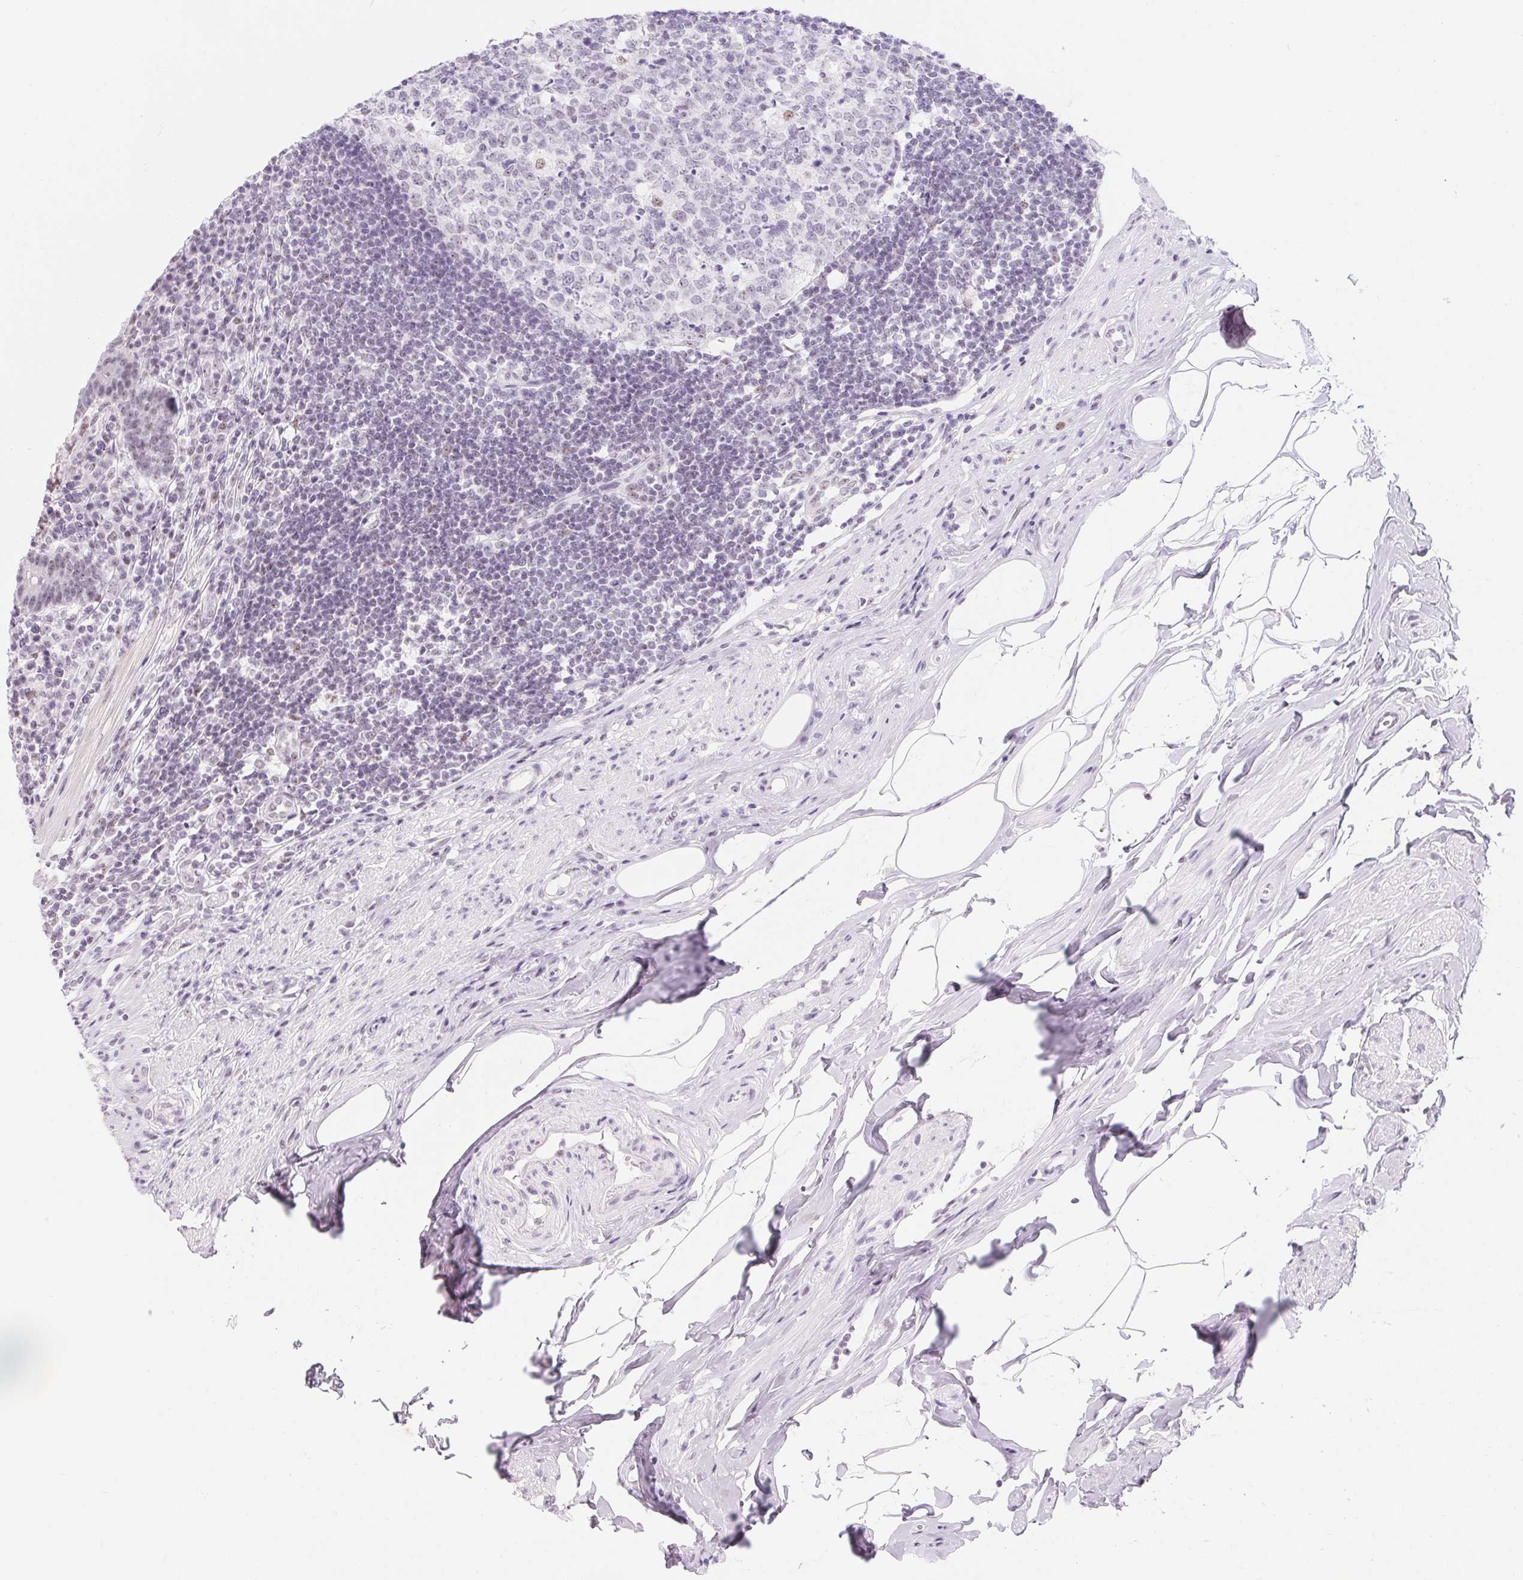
{"staining": {"intensity": "negative", "quantity": "none", "location": "none"}, "tissue": "appendix", "cell_type": "Glandular cells", "image_type": "normal", "snomed": [{"axis": "morphology", "description": "Normal tissue, NOS"}, {"axis": "topography", "description": "Appendix"}], "caption": "Appendix stained for a protein using immunohistochemistry shows no positivity glandular cells.", "gene": "ZIC4", "patient": {"sex": "female", "age": 56}}